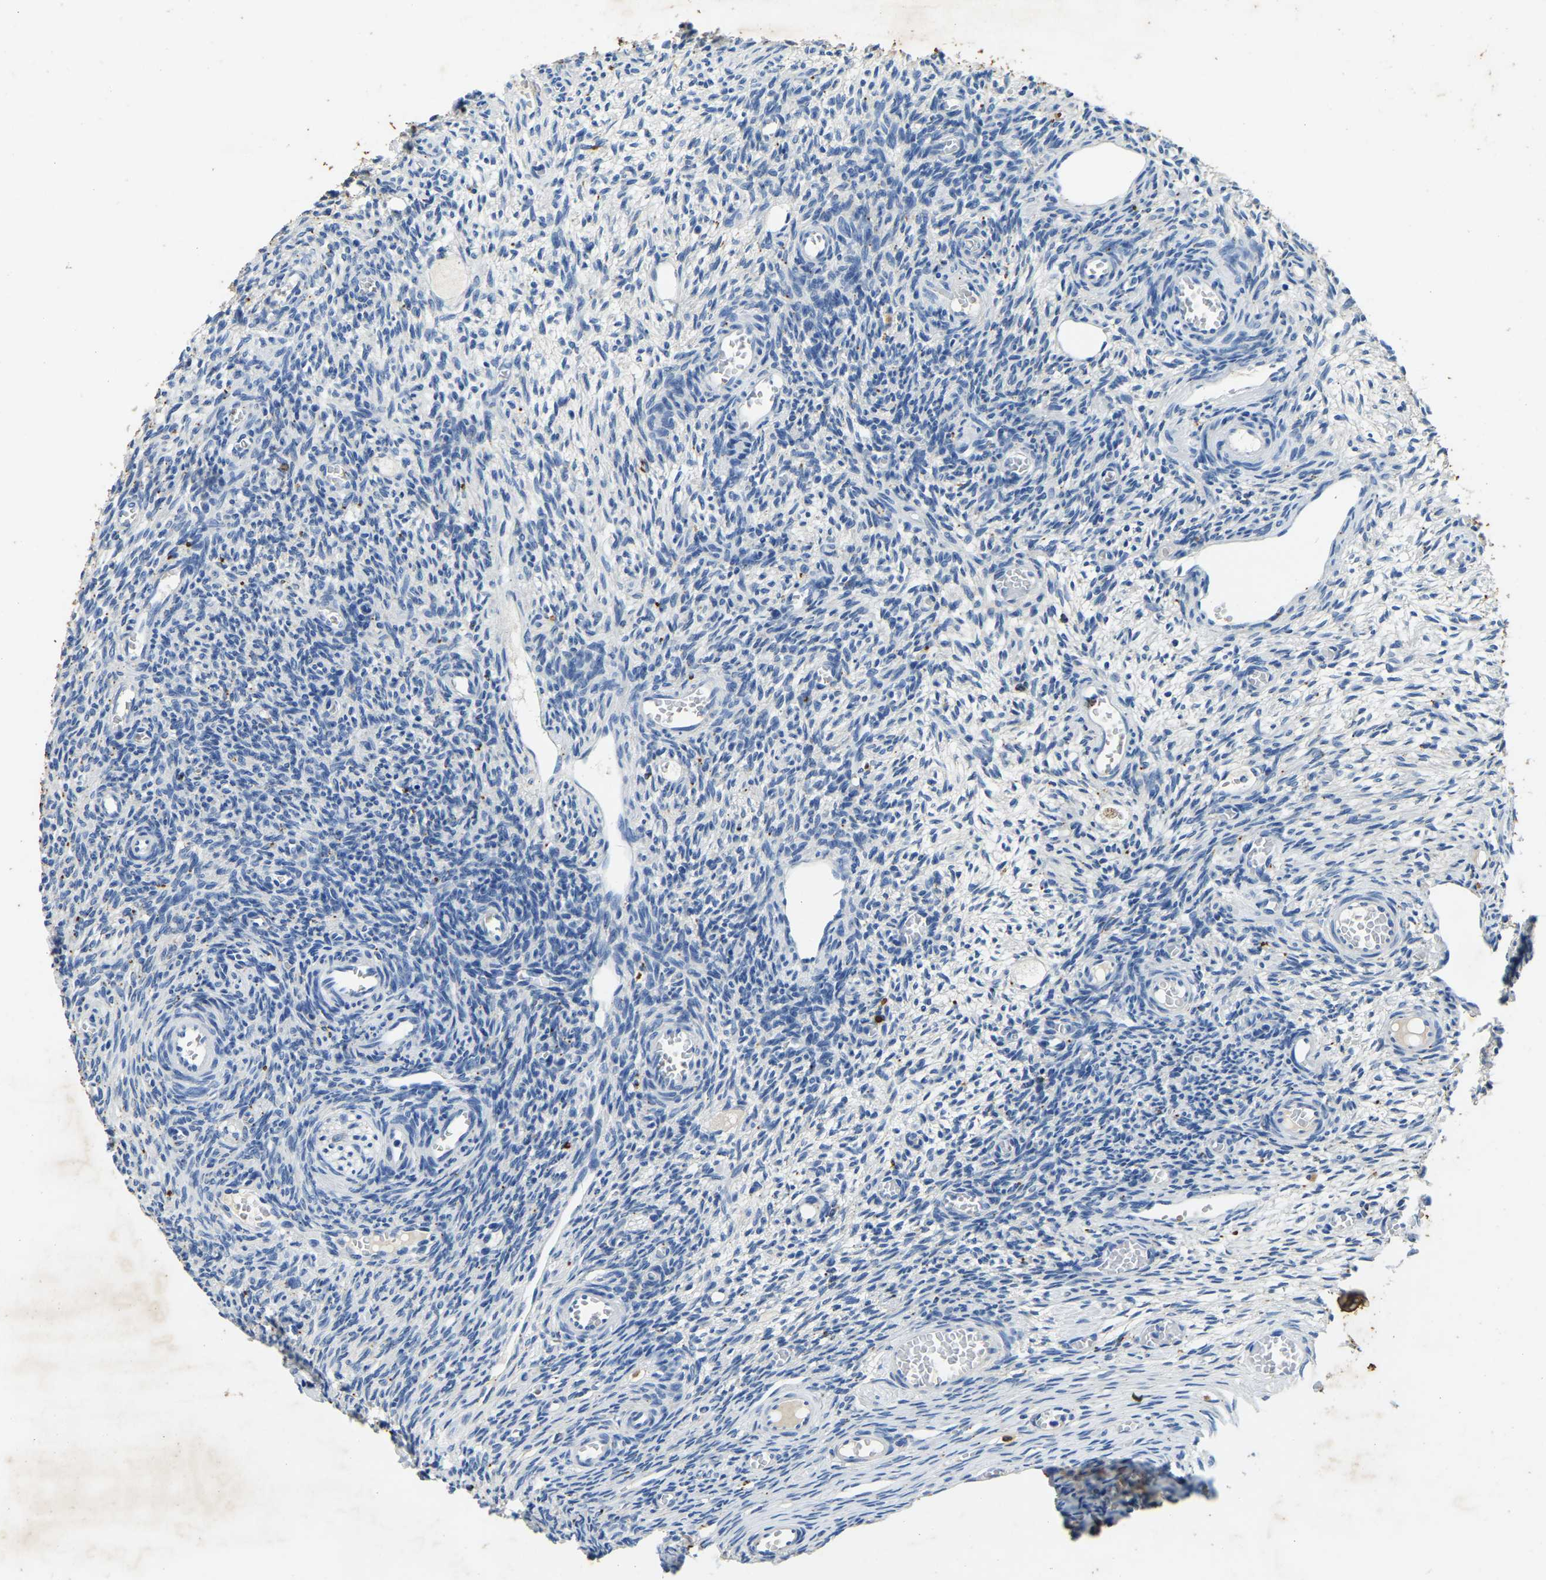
{"staining": {"intensity": "negative", "quantity": "none", "location": "none"}, "tissue": "ovary", "cell_type": "Ovarian stroma cells", "image_type": "normal", "snomed": [{"axis": "morphology", "description": "Normal tissue, NOS"}, {"axis": "topography", "description": "Ovary"}], "caption": "Immunohistochemistry (IHC) histopathology image of benign human ovary stained for a protein (brown), which shows no expression in ovarian stroma cells.", "gene": "UBN2", "patient": {"sex": "female", "age": 27}}